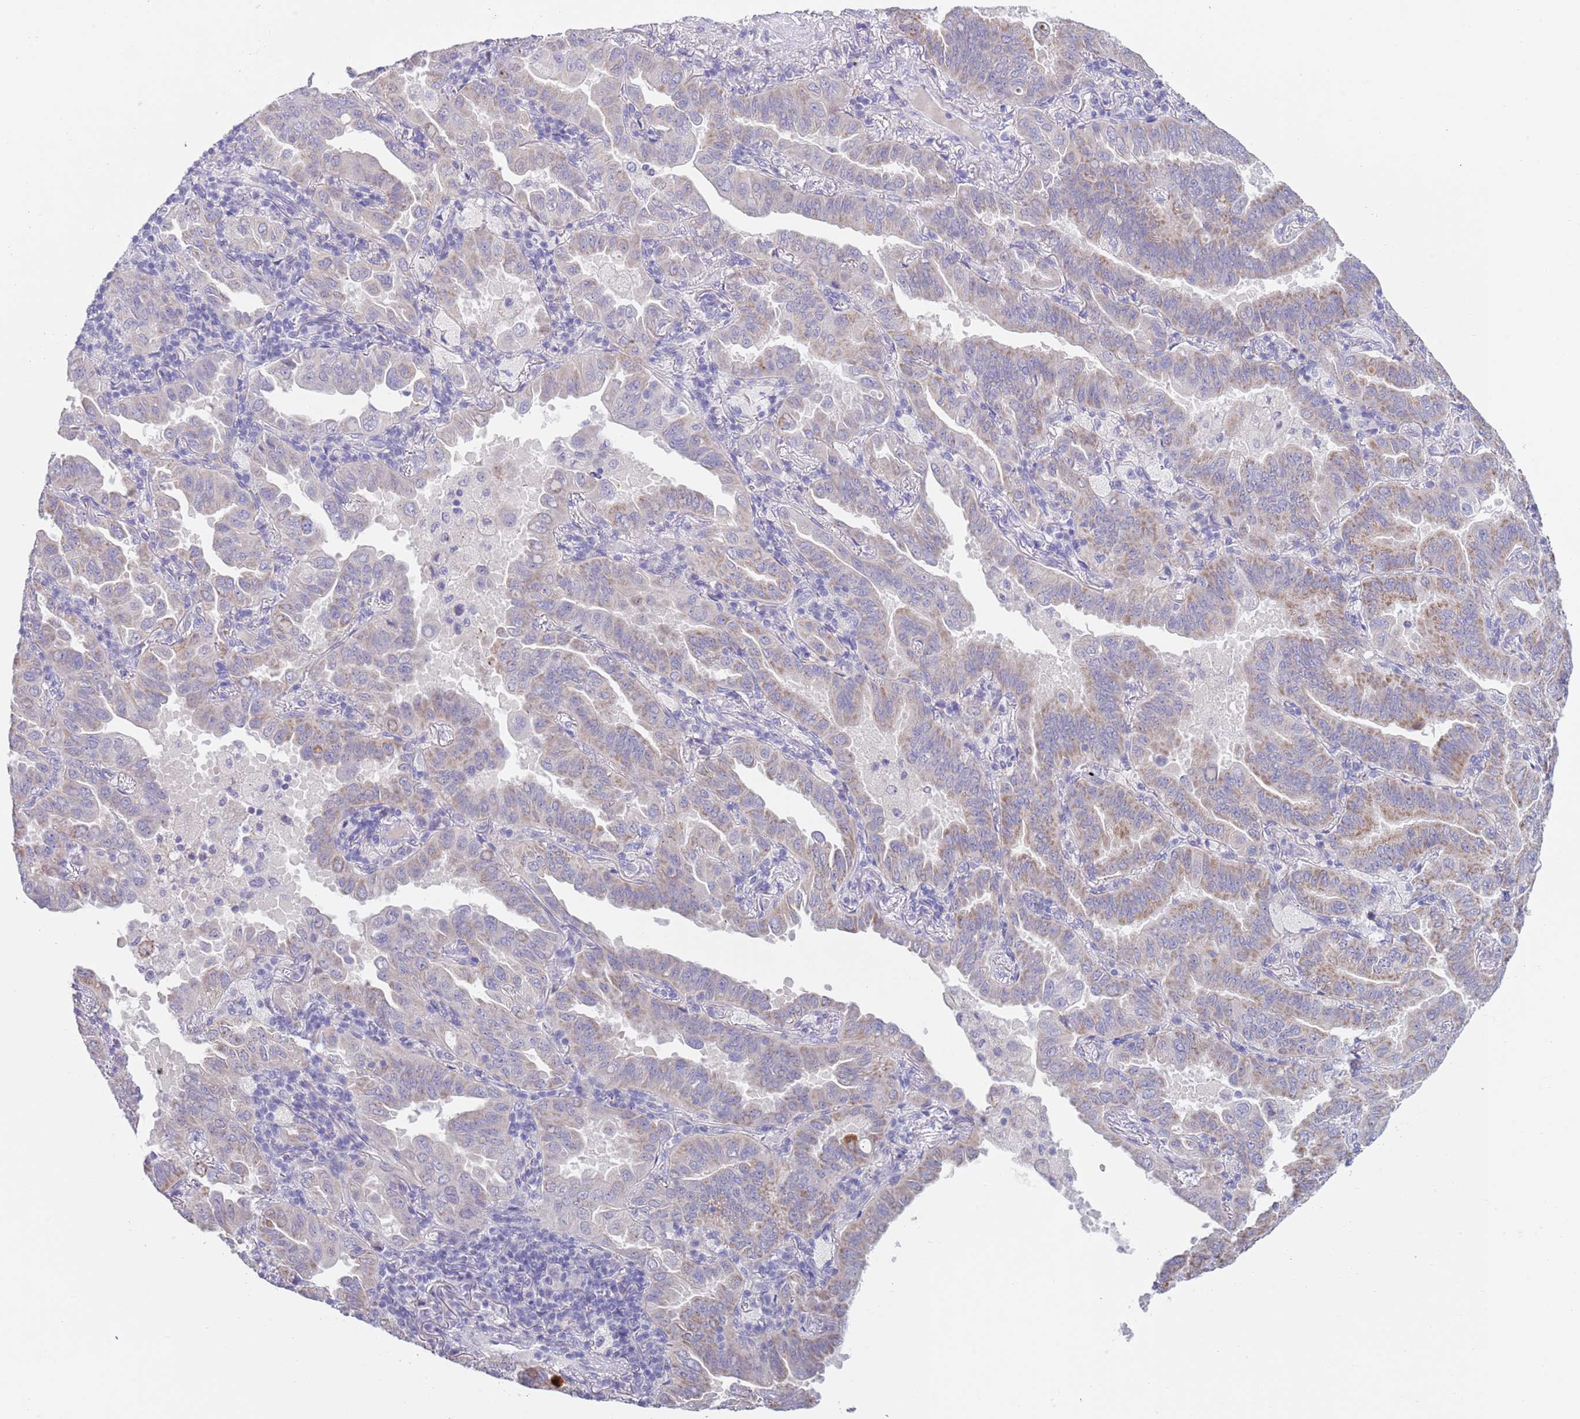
{"staining": {"intensity": "weak", "quantity": "<25%", "location": "cytoplasmic/membranous"}, "tissue": "lung cancer", "cell_type": "Tumor cells", "image_type": "cancer", "snomed": [{"axis": "morphology", "description": "Adenocarcinoma, NOS"}, {"axis": "topography", "description": "Lung"}], "caption": "The immunohistochemistry photomicrograph has no significant expression in tumor cells of lung adenocarcinoma tissue.", "gene": "SPIRE2", "patient": {"sex": "male", "age": 64}}